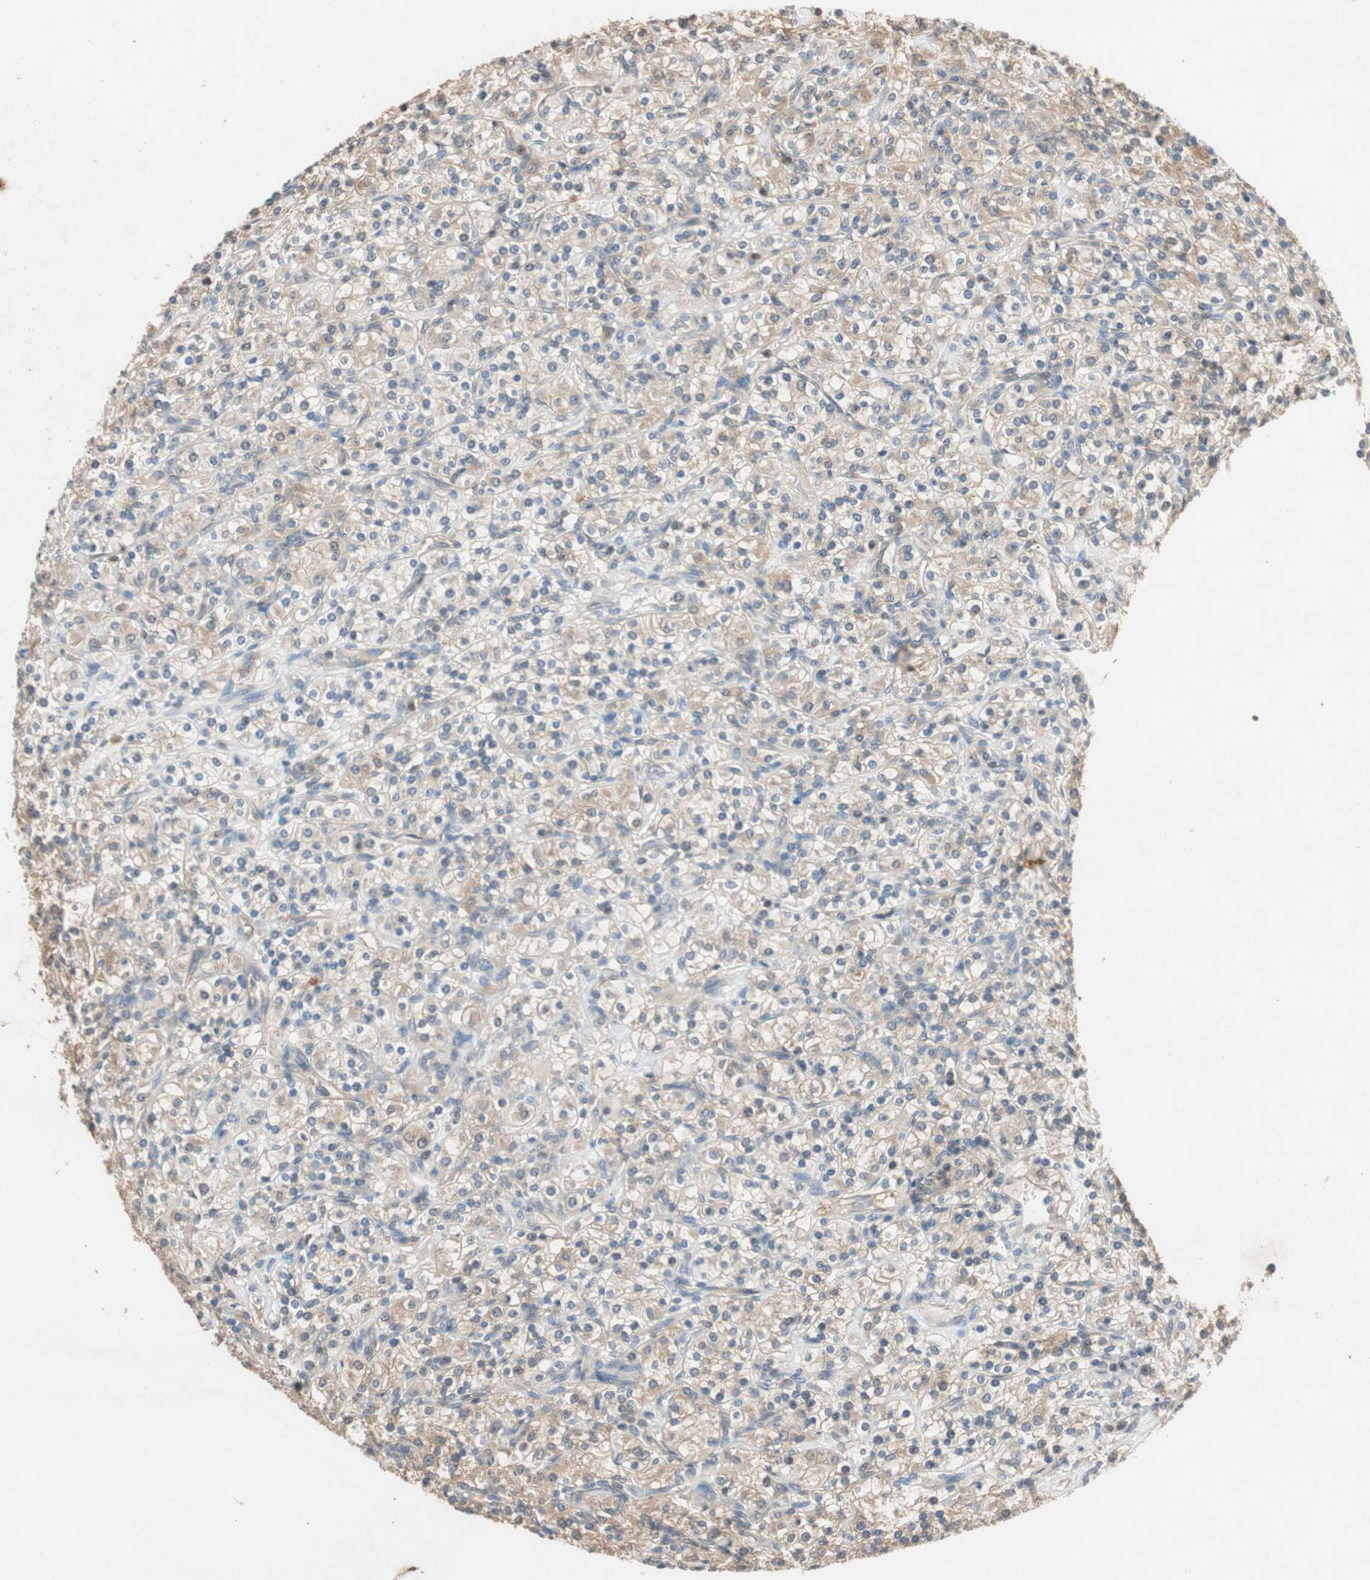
{"staining": {"intensity": "weak", "quantity": ">75%", "location": "cytoplasmic/membranous"}, "tissue": "renal cancer", "cell_type": "Tumor cells", "image_type": "cancer", "snomed": [{"axis": "morphology", "description": "Adenocarcinoma, NOS"}, {"axis": "topography", "description": "Kidney"}], "caption": "IHC histopathology image of renal adenocarcinoma stained for a protein (brown), which reveals low levels of weak cytoplasmic/membranous expression in about >75% of tumor cells.", "gene": "SERPINB5", "patient": {"sex": "male", "age": 77}}